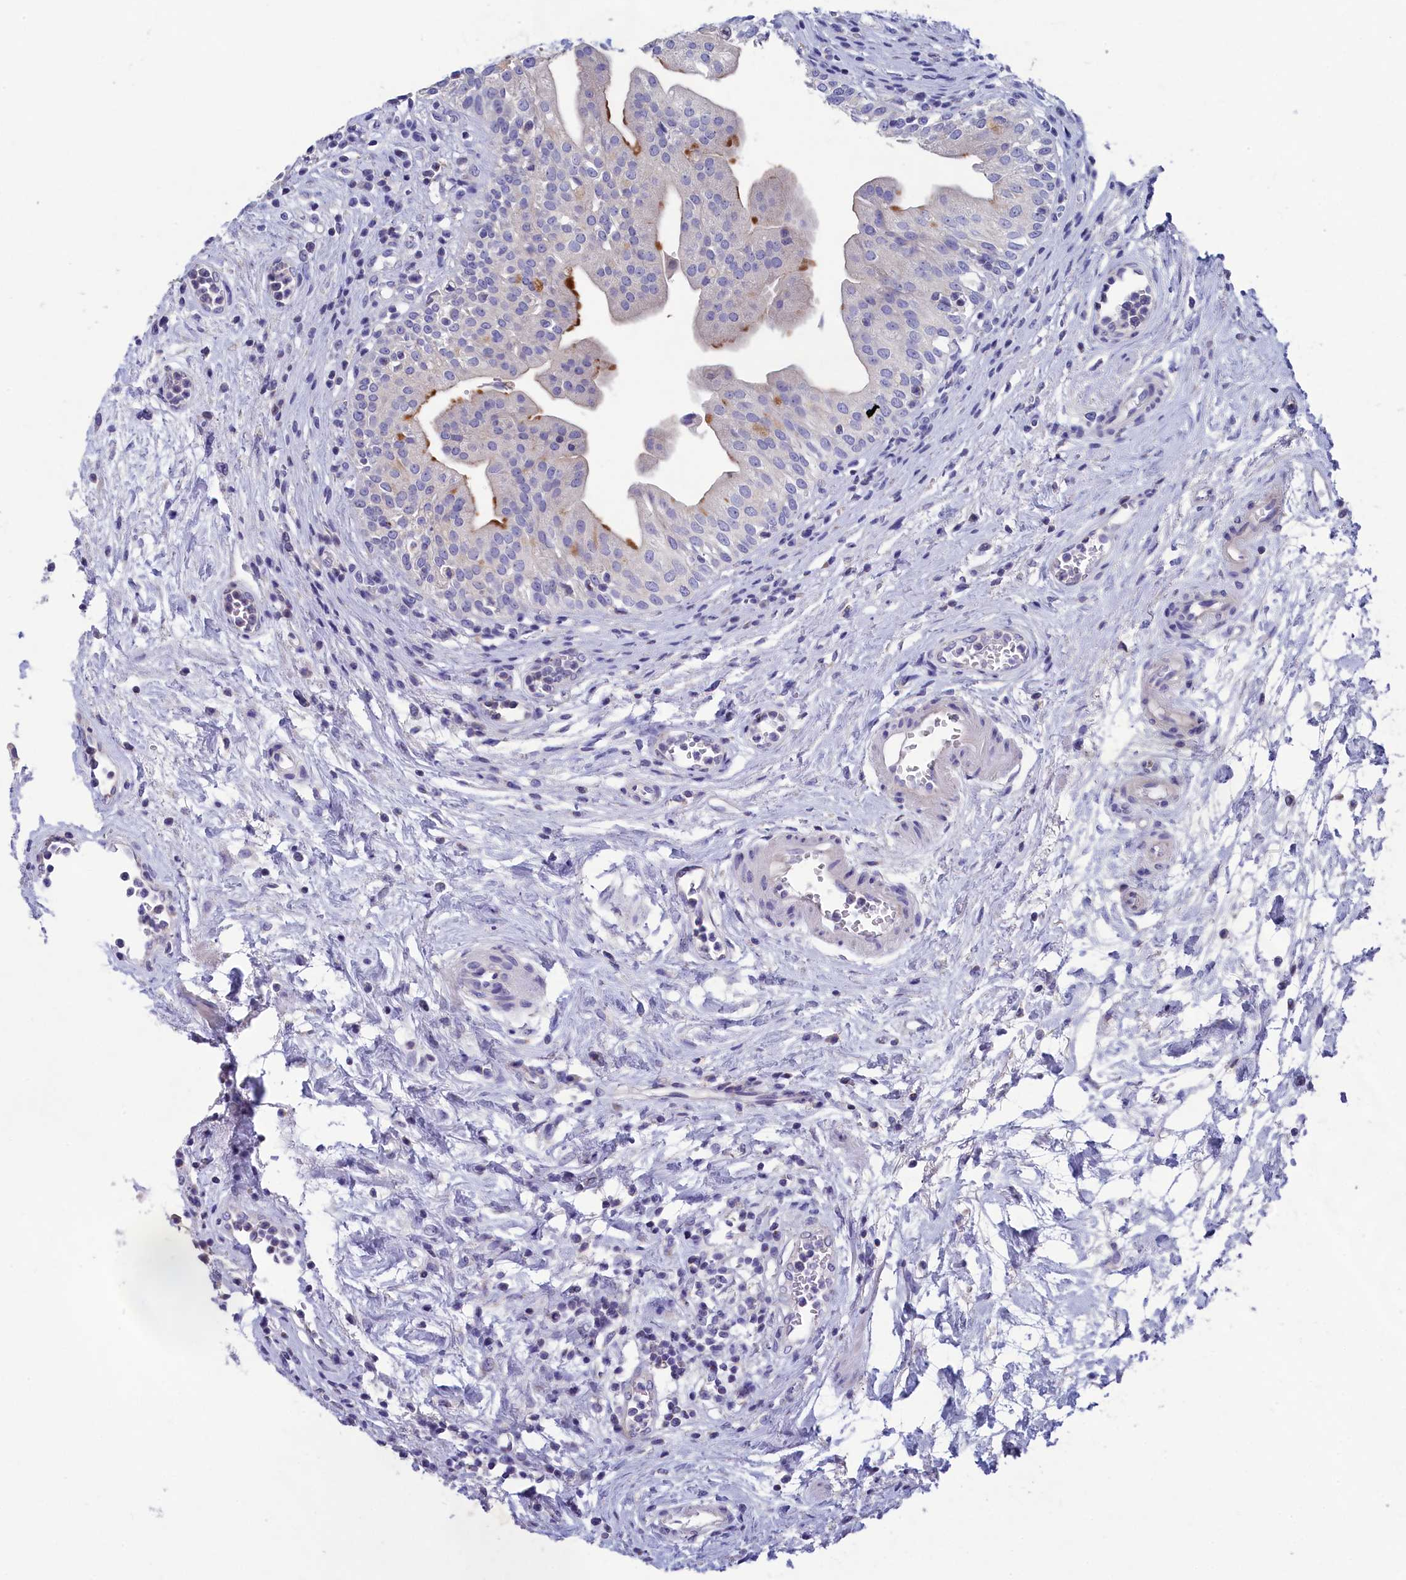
{"staining": {"intensity": "negative", "quantity": "none", "location": "none"}, "tissue": "urinary bladder", "cell_type": "Urothelial cells", "image_type": "normal", "snomed": [{"axis": "morphology", "description": "Normal tissue, NOS"}, {"axis": "morphology", "description": "Inflammation, NOS"}, {"axis": "topography", "description": "Urinary bladder"}], "caption": "The immunohistochemistry (IHC) image has no significant positivity in urothelial cells of urinary bladder. (DAB (3,3'-diaminobenzidine) immunohistochemistry (IHC) with hematoxylin counter stain).", "gene": "PRDM12", "patient": {"sex": "male", "age": 63}}